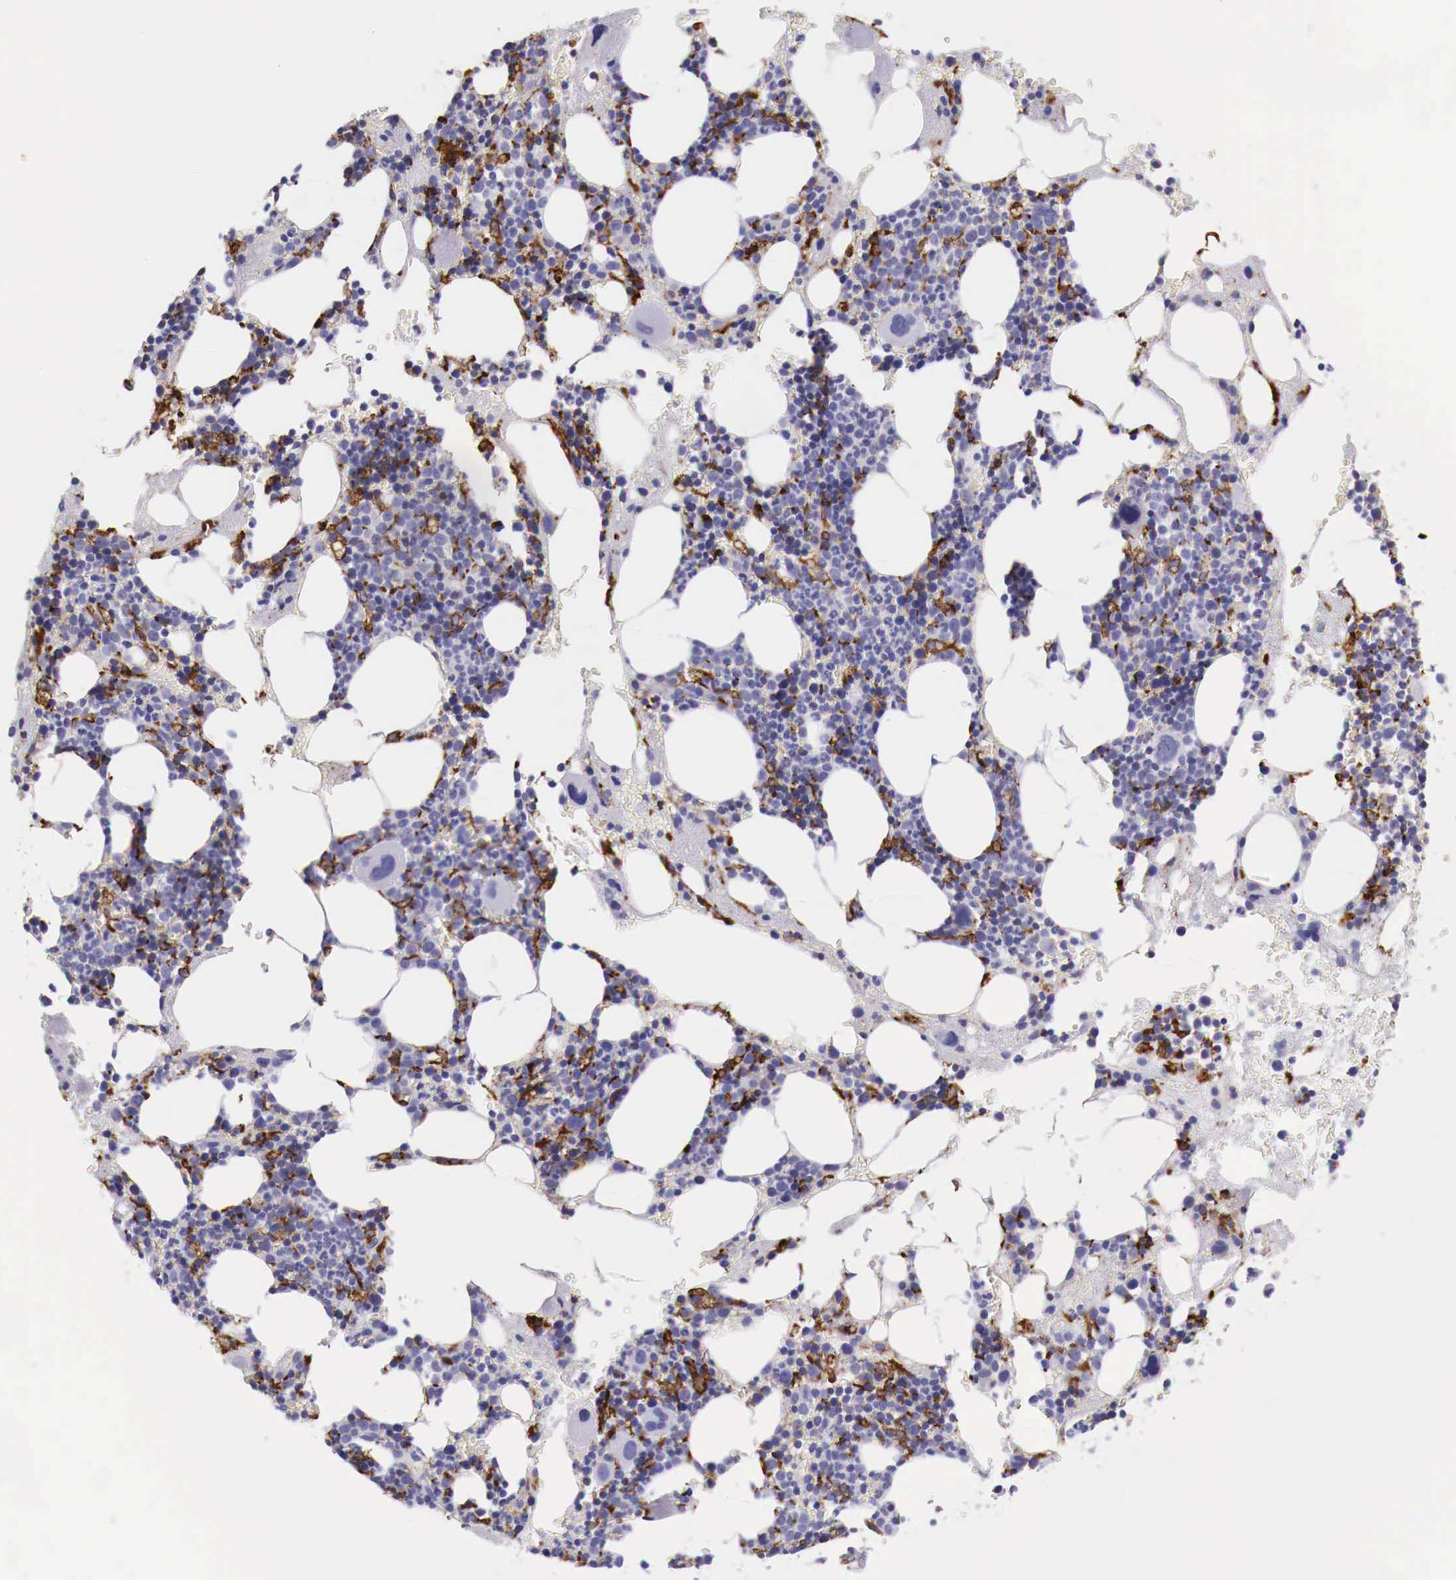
{"staining": {"intensity": "strong", "quantity": "25%-75%", "location": "cytoplasmic/membranous"}, "tissue": "bone marrow", "cell_type": "Hematopoietic cells", "image_type": "normal", "snomed": [{"axis": "morphology", "description": "Normal tissue, NOS"}, {"axis": "topography", "description": "Bone marrow"}], "caption": "Protein expression analysis of normal human bone marrow reveals strong cytoplasmic/membranous expression in about 25%-75% of hematopoietic cells.", "gene": "MSR1", "patient": {"sex": "male", "age": 75}}